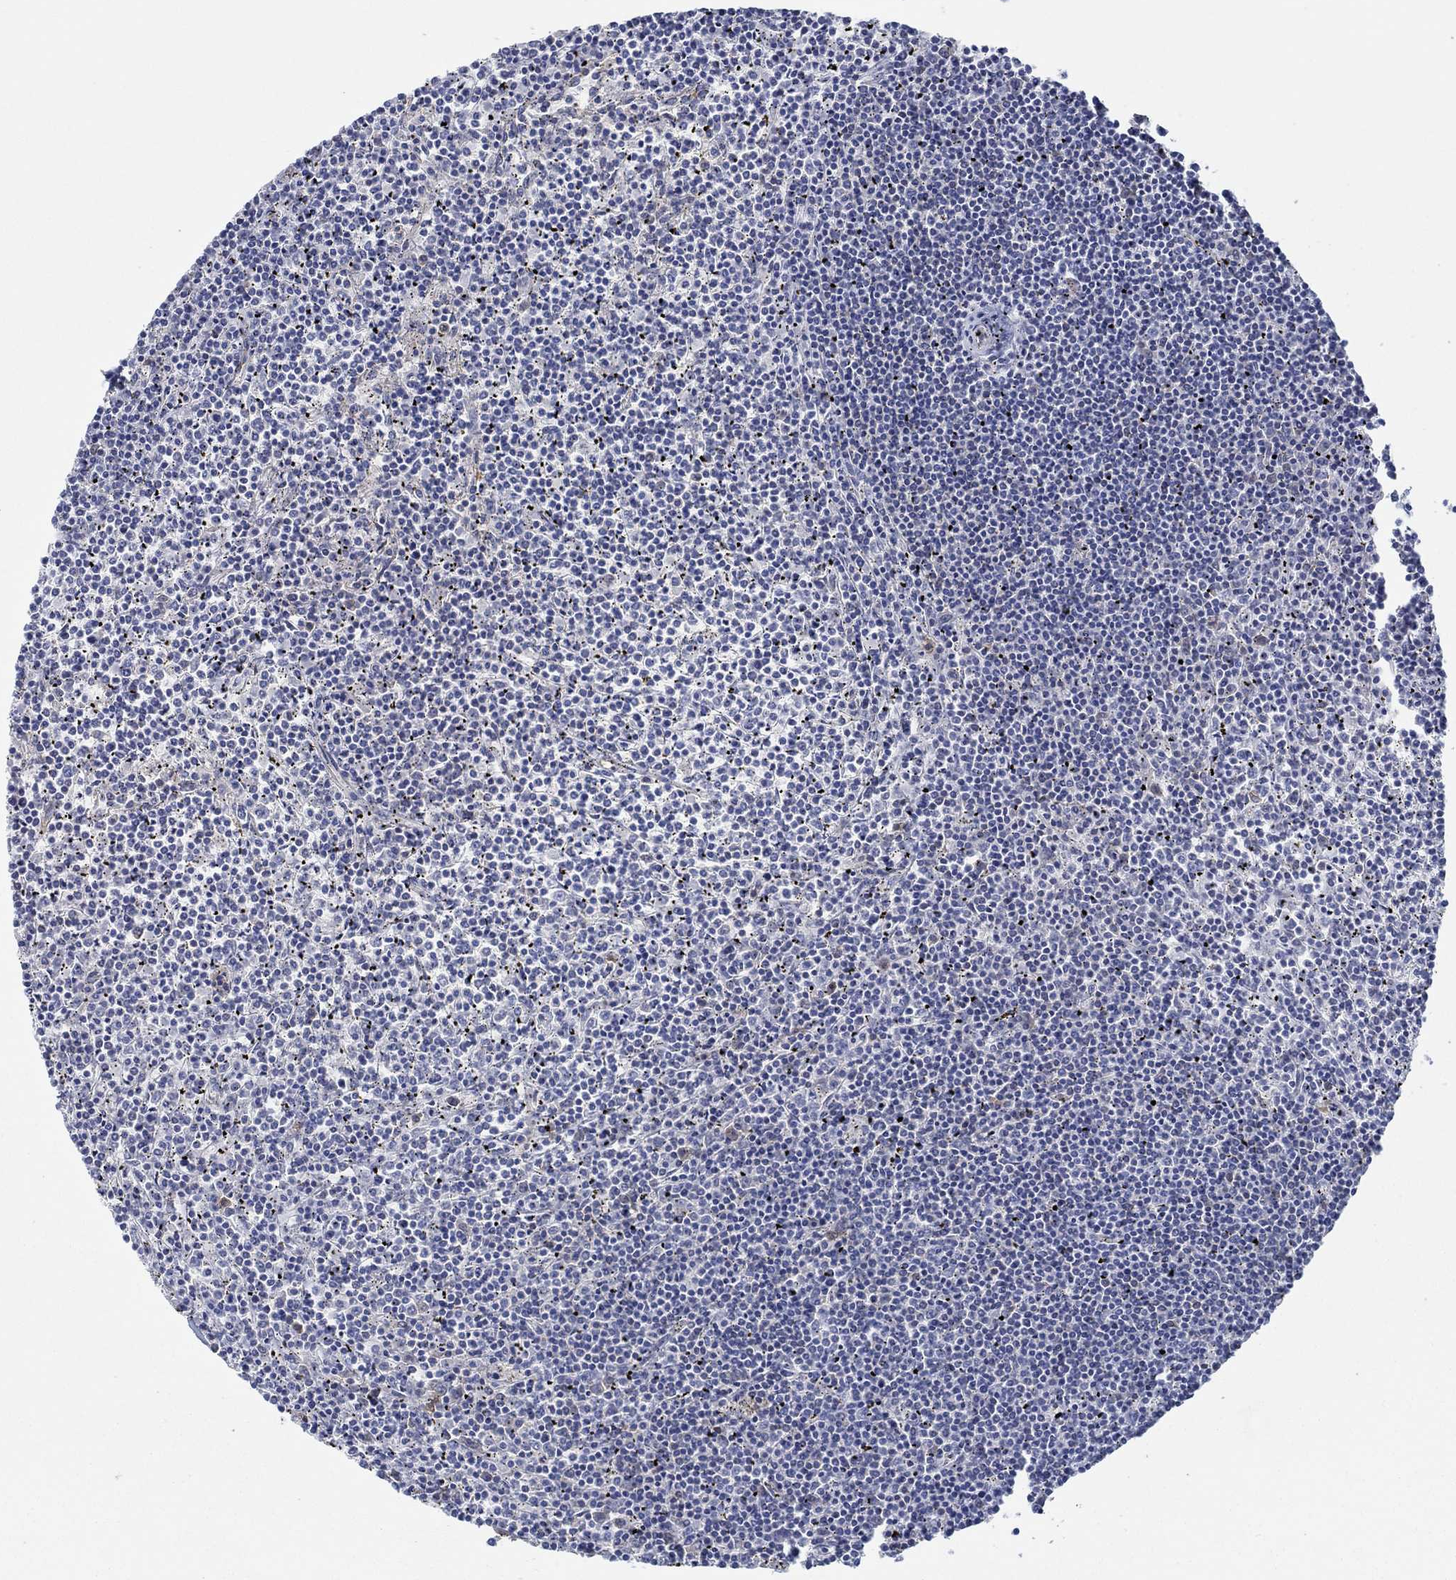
{"staining": {"intensity": "negative", "quantity": "none", "location": "none"}, "tissue": "lymphoma", "cell_type": "Tumor cells", "image_type": "cancer", "snomed": [{"axis": "morphology", "description": "Malignant lymphoma, non-Hodgkin's type, Low grade"}, {"axis": "topography", "description": "Spleen"}], "caption": "Immunohistochemistry histopathology image of neoplastic tissue: human low-grade malignant lymphoma, non-Hodgkin's type stained with DAB shows no significant protein positivity in tumor cells.", "gene": "SPAG9", "patient": {"sex": "female", "age": 19}}